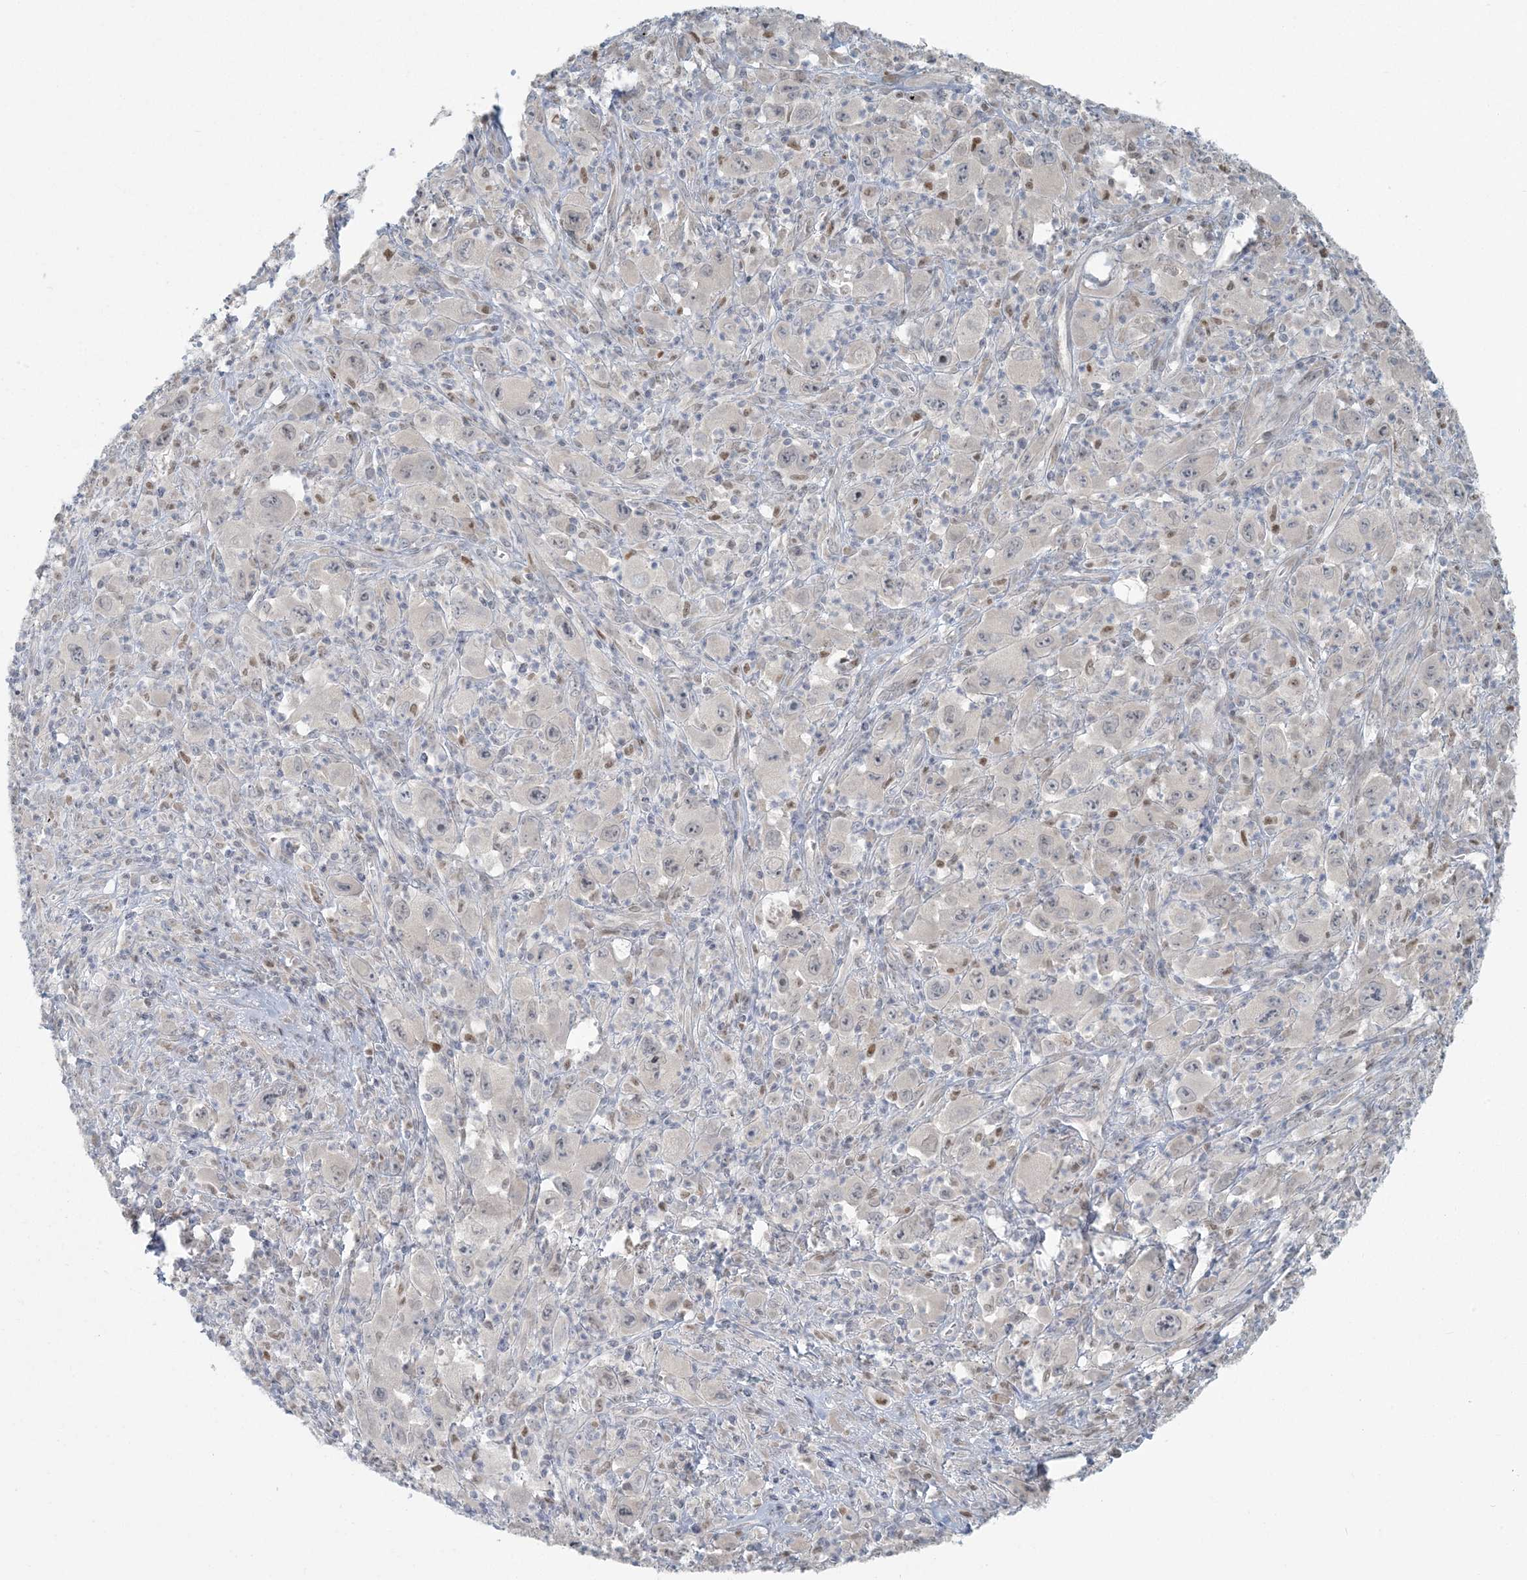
{"staining": {"intensity": "negative", "quantity": "none", "location": "none"}, "tissue": "melanoma", "cell_type": "Tumor cells", "image_type": "cancer", "snomed": [{"axis": "morphology", "description": "Malignant melanoma, Metastatic site"}, {"axis": "topography", "description": "Skin"}], "caption": "DAB immunohistochemical staining of malignant melanoma (metastatic site) reveals no significant expression in tumor cells.", "gene": "CTDNEP1", "patient": {"sex": "female", "age": 56}}